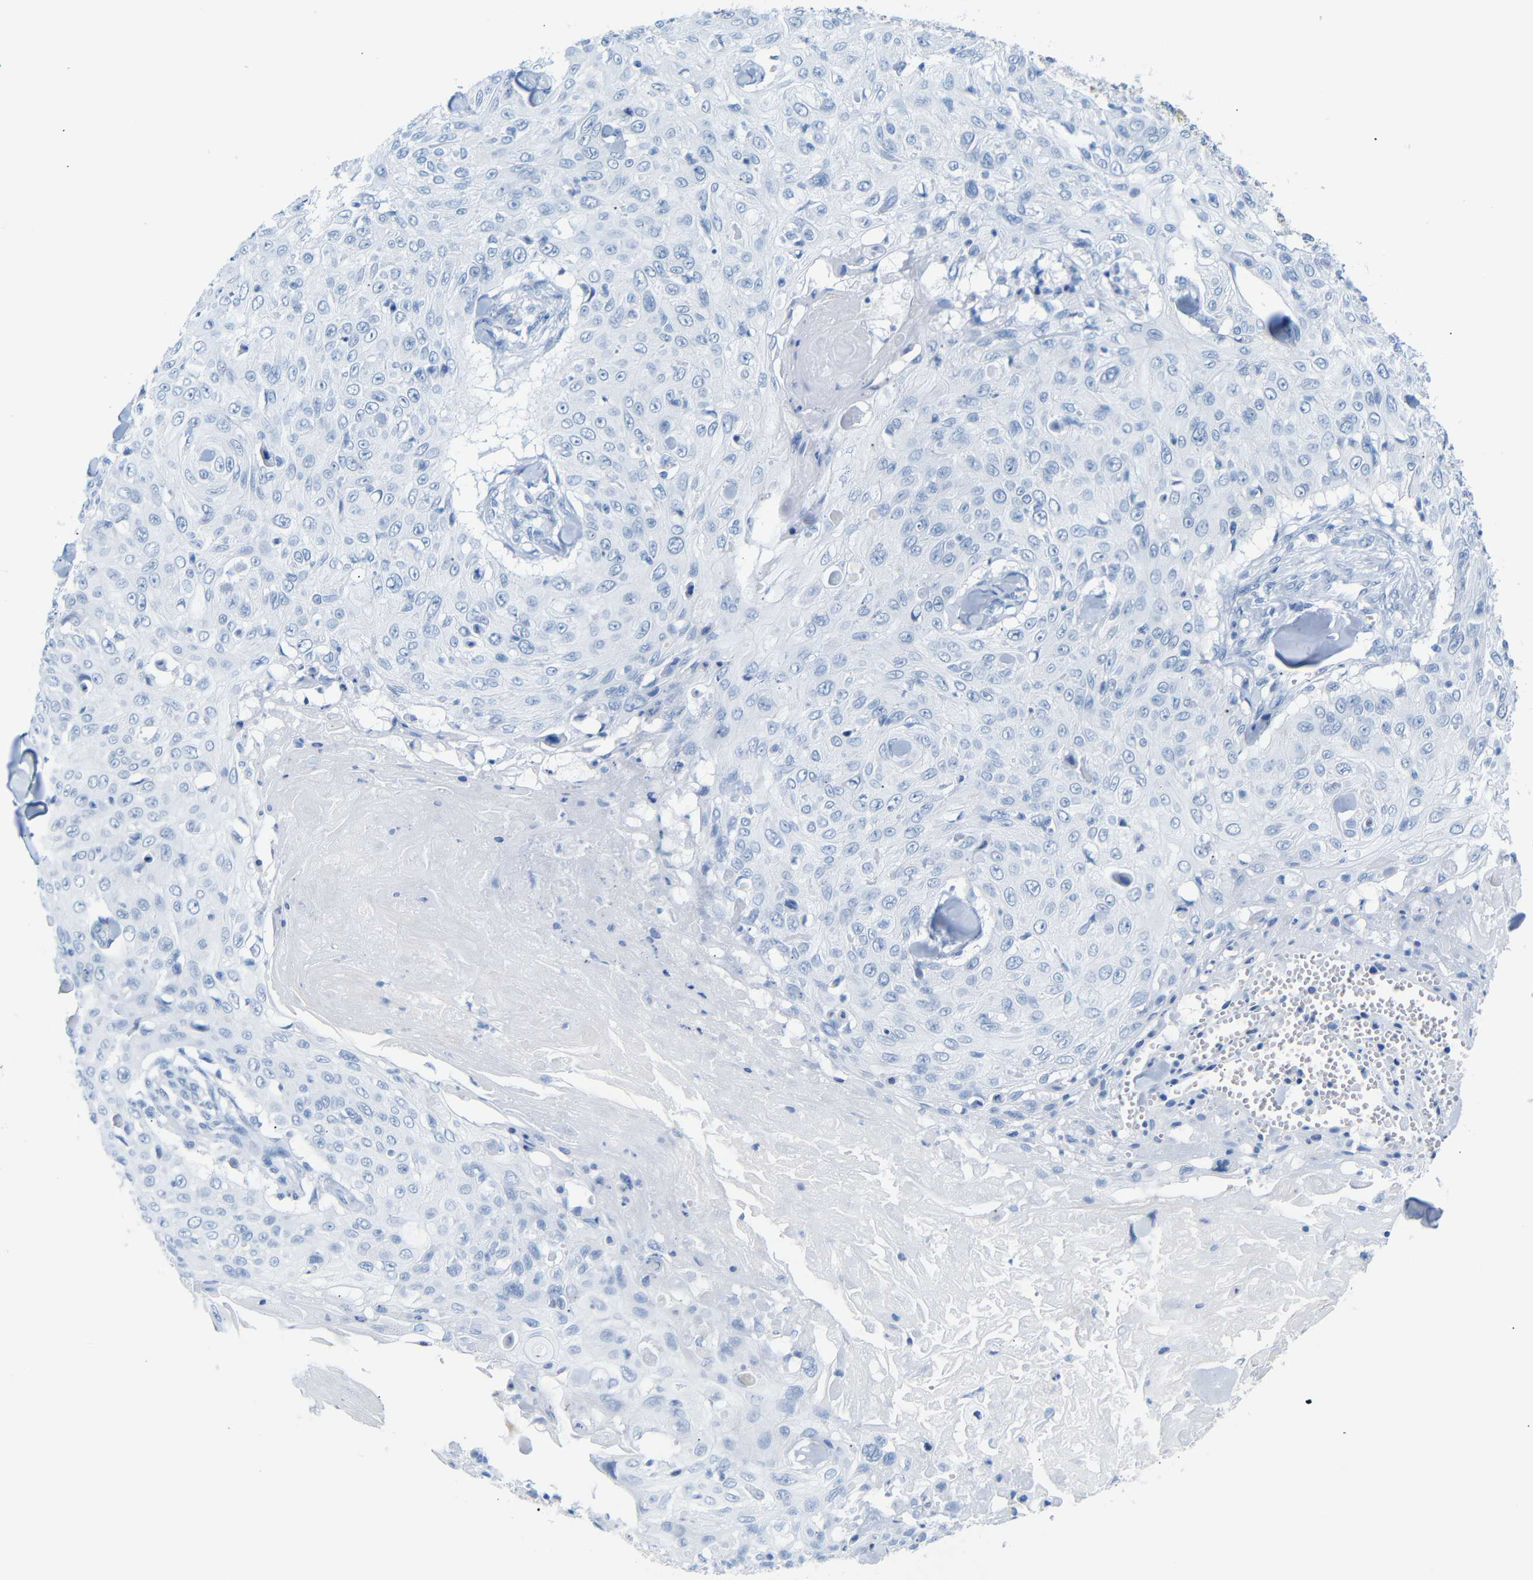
{"staining": {"intensity": "negative", "quantity": "none", "location": "none"}, "tissue": "skin cancer", "cell_type": "Tumor cells", "image_type": "cancer", "snomed": [{"axis": "morphology", "description": "Squamous cell carcinoma, NOS"}, {"axis": "topography", "description": "Skin"}], "caption": "The IHC image has no significant expression in tumor cells of skin squamous cell carcinoma tissue. The staining is performed using DAB brown chromogen with nuclei counter-stained in using hematoxylin.", "gene": "DYNAP", "patient": {"sex": "male", "age": 86}}